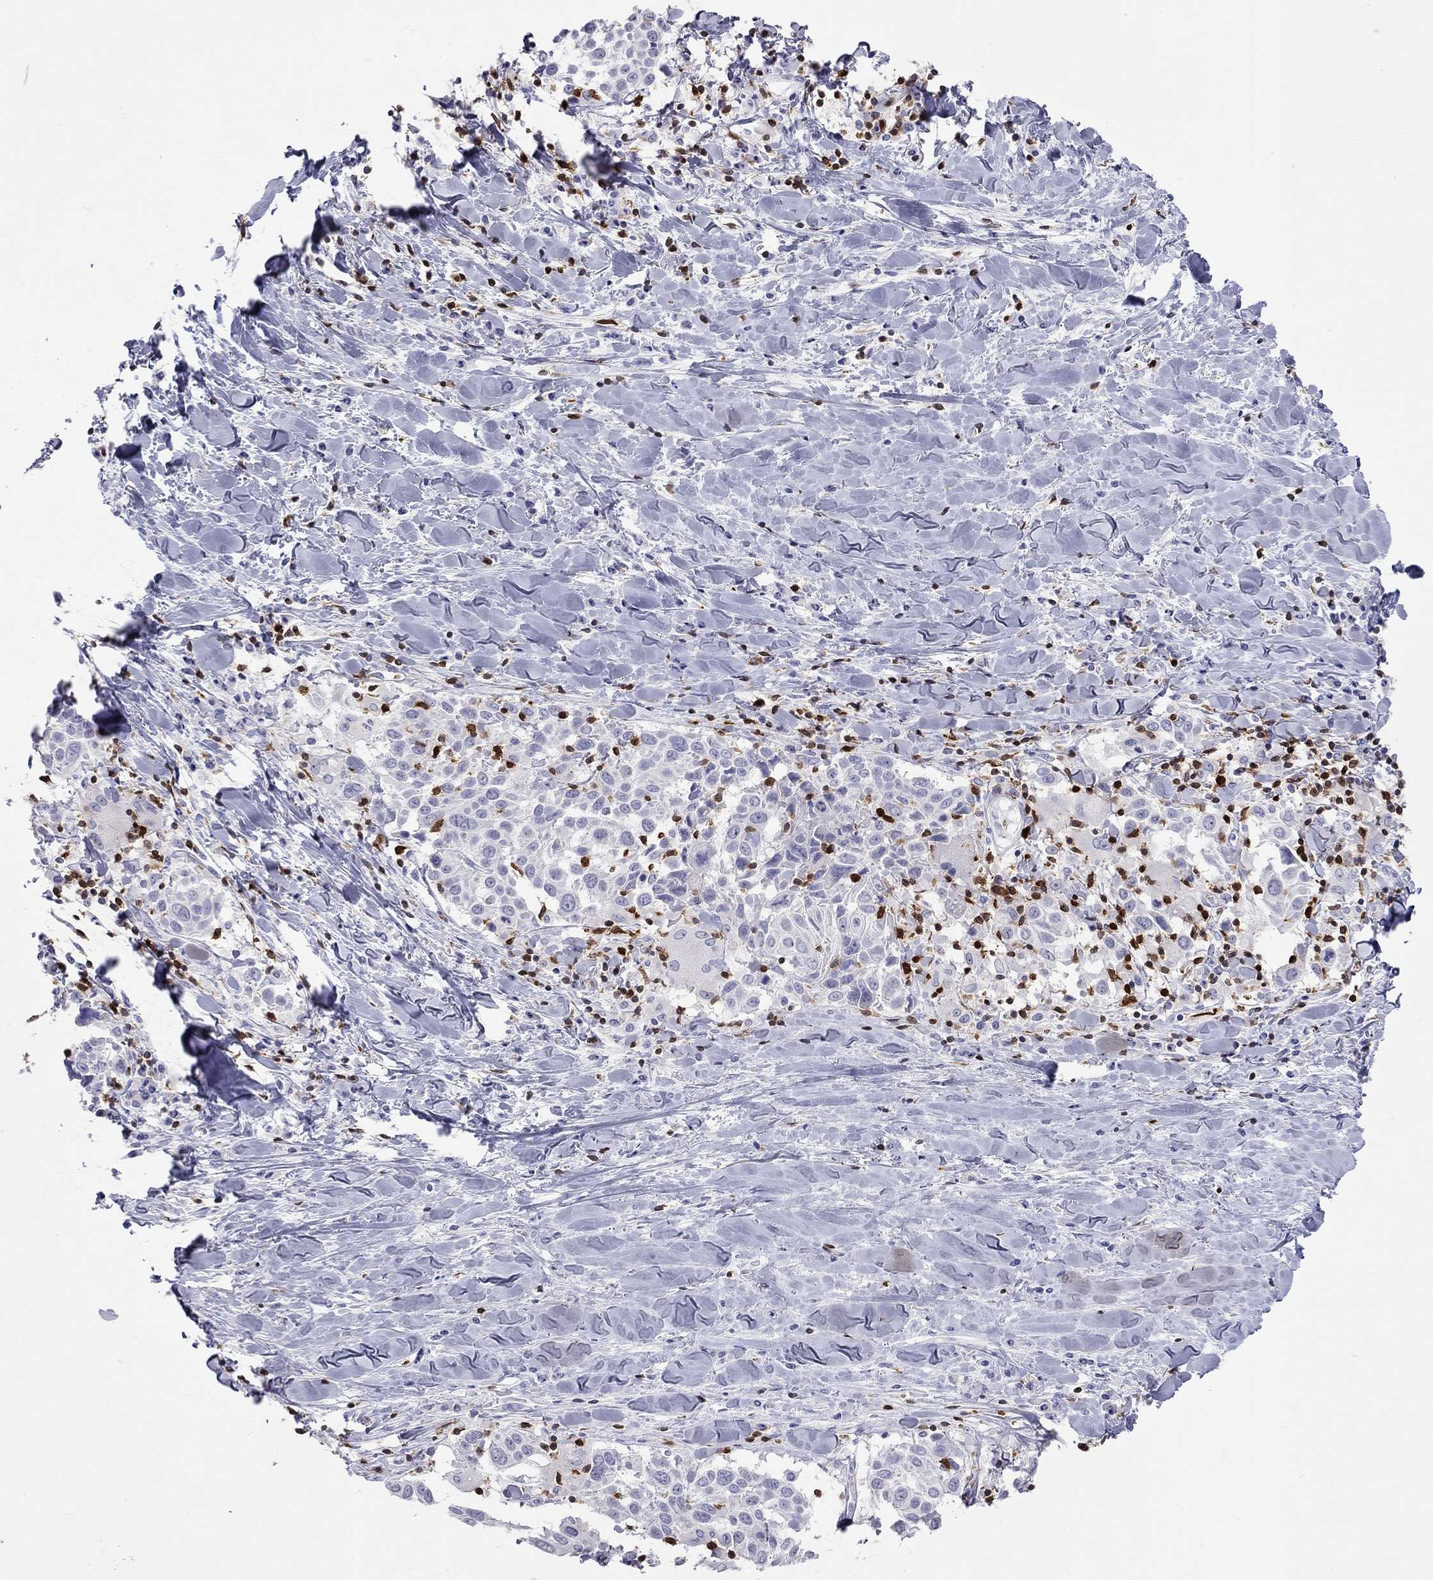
{"staining": {"intensity": "negative", "quantity": "none", "location": "none"}, "tissue": "lung cancer", "cell_type": "Tumor cells", "image_type": "cancer", "snomed": [{"axis": "morphology", "description": "Squamous cell carcinoma, NOS"}, {"axis": "topography", "description": "Lung"}], "caption": "A histopathology image of human lung cancer (squamous cell carcinoma) is negative for staining in tumor cells. (Brightfield microscopy of DAB (3,3'-diaminobenzidine) immunohistochemistry (IHC) at high magnification).", "gene": "SH2D2A", "patient": {"sex": "male", "age": 57}}